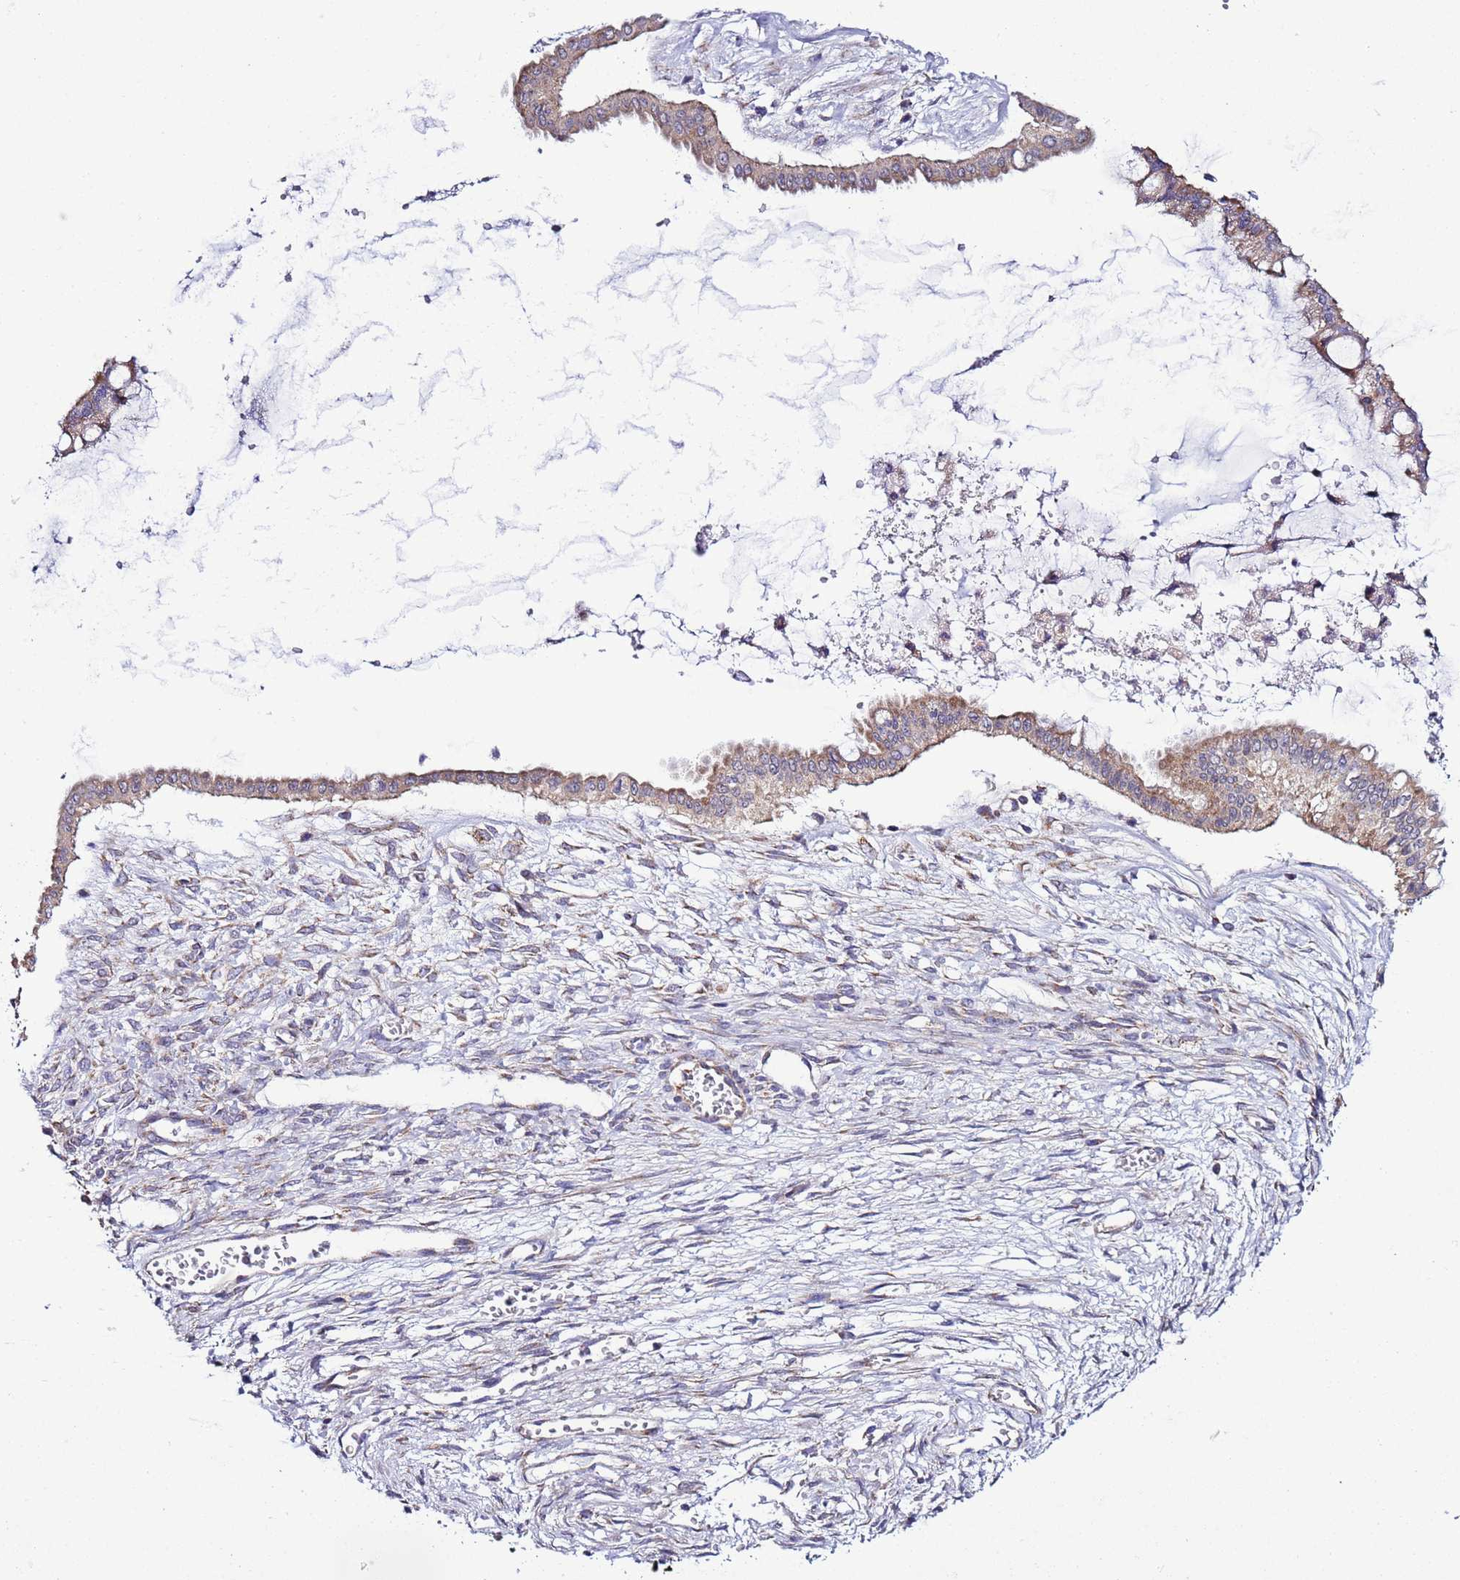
{"staining": {"intensity": "moderate", "quantity": ">75%", "location": "cytoplasmic/membranous"}, "tissue": "ovarian cancer", "cell_type": "Tumor cells", "image_type": "cancer", "snomed": [{"axis": "morphology", "description": "Cystadenocarcinoma, mucinous, NOS"}, {"axis": "topography", "description": "Ovary"}], "caption": "Ovarian cancer stained for a protein (brown) displays moderate cytoplasmic/membranous positive positivity in about >75% of tumor cells.", "gene": "AHI1", "patient": {"sex": "female", "age": 73}}